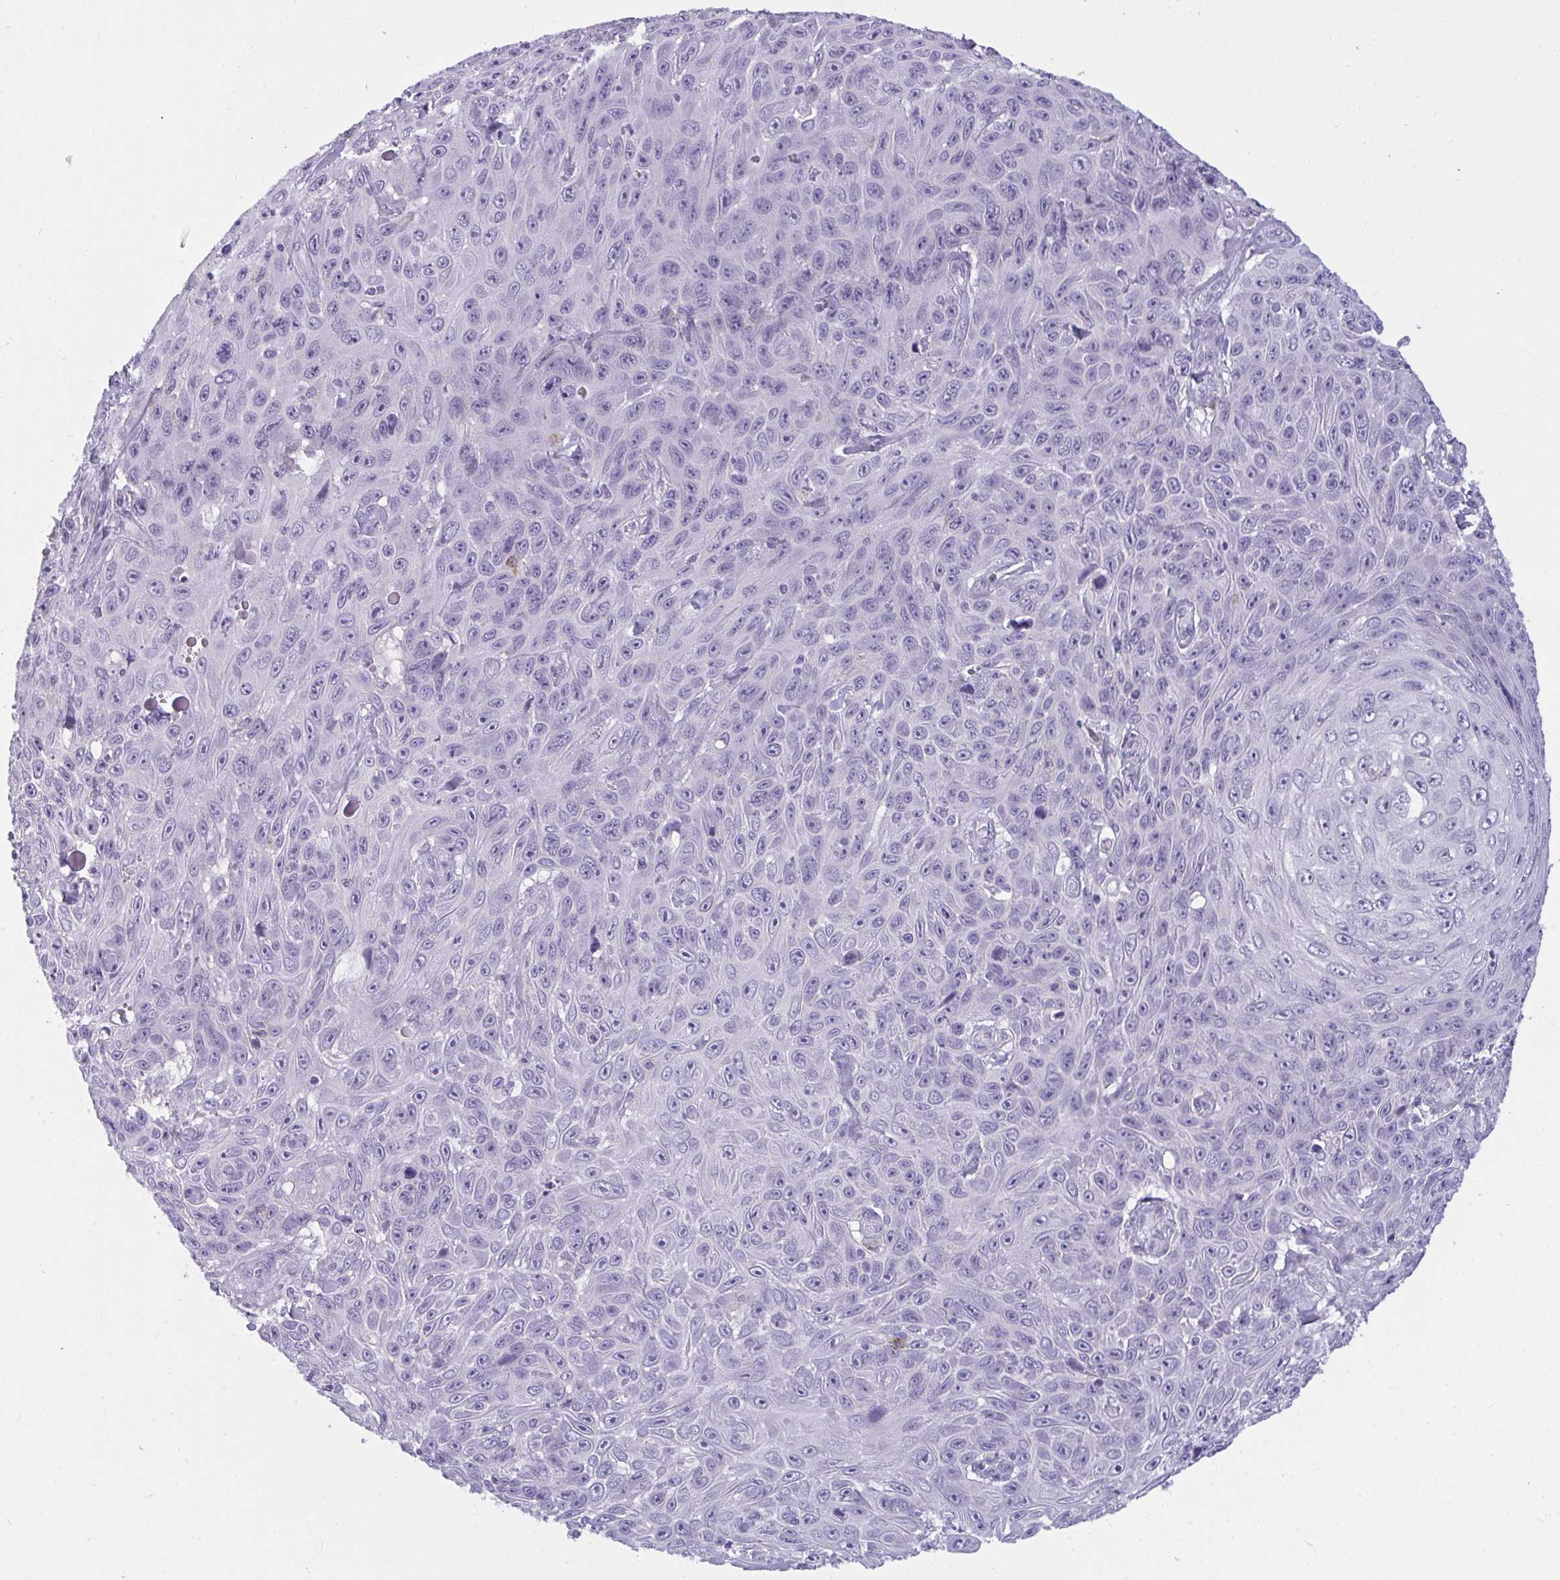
{"staining": {"intensity": "negative", "quantity": "none", "location": "none"}, "tissue": "skin cancer", "cell_type": "Tumor cells", "image_type": "cancer", "snomed": [{"axis": "morphology", "description": "Squamous cell carcinoma, NOS"}, {"axis": "topography", "description": "Skin"}], "caption": "There is no significant positivity in tumor cells of skin cancer (squamous cell carcinoma).", "gene": "SEMA6B", "patient": {"sex": "male", "age": 82}}